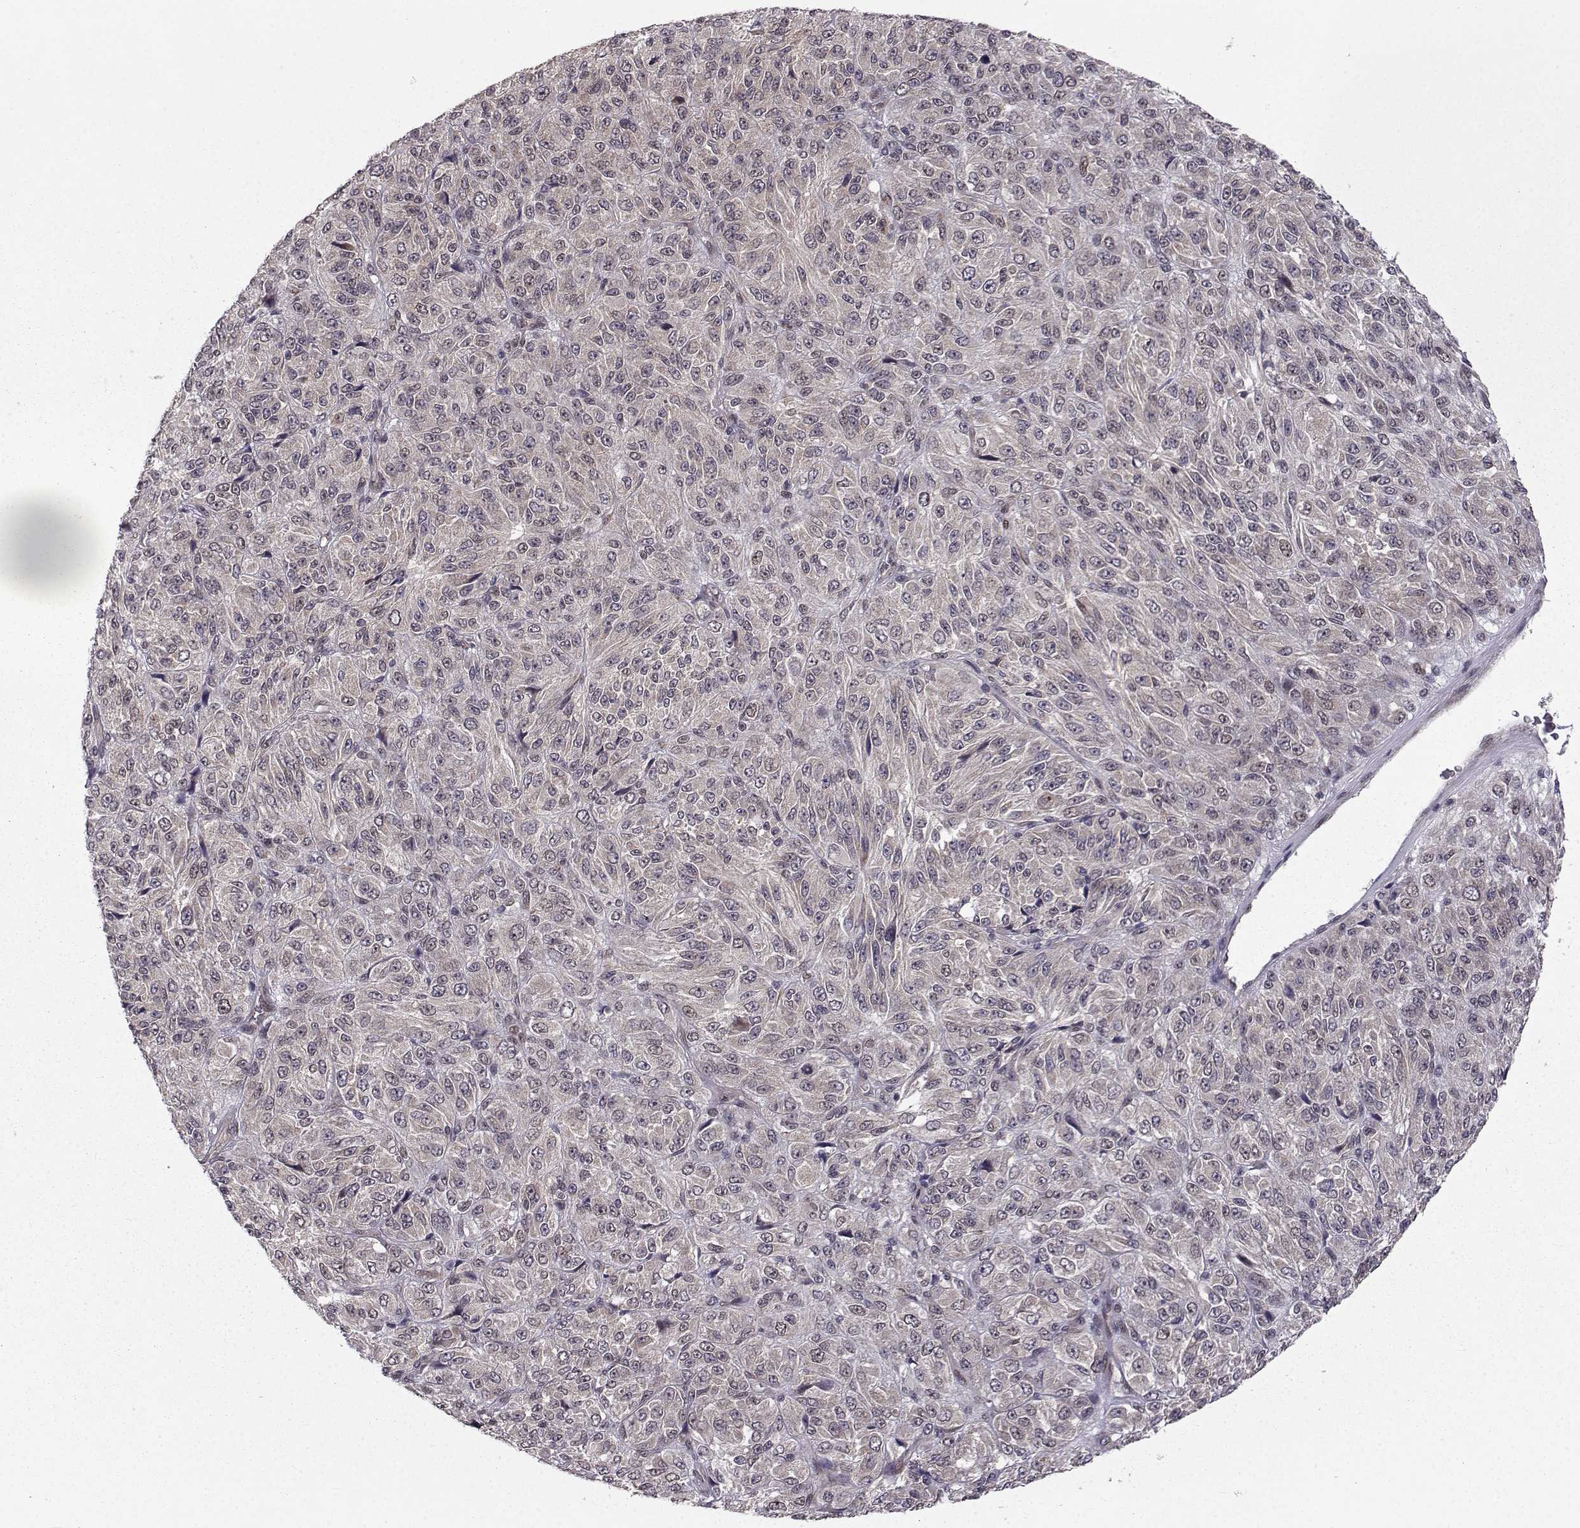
{"staining": {"intensity": "negative", "quantity": "none", "location": "none"}, "tissue": "melanoma", "cell_type": "Tumor cells", "image_type": "cancer", "snomed": [{"axis": "morphology", "description": "Malignant melanoma, Metastatic site"}, {"axis": "topography", "description": "Brain"}], "caption": "The photomicrograph demonstrates no significant expression in tumor cells of melanoma.", "gene": "PKN2", "patient": {"sex": "female", "age": 56}}